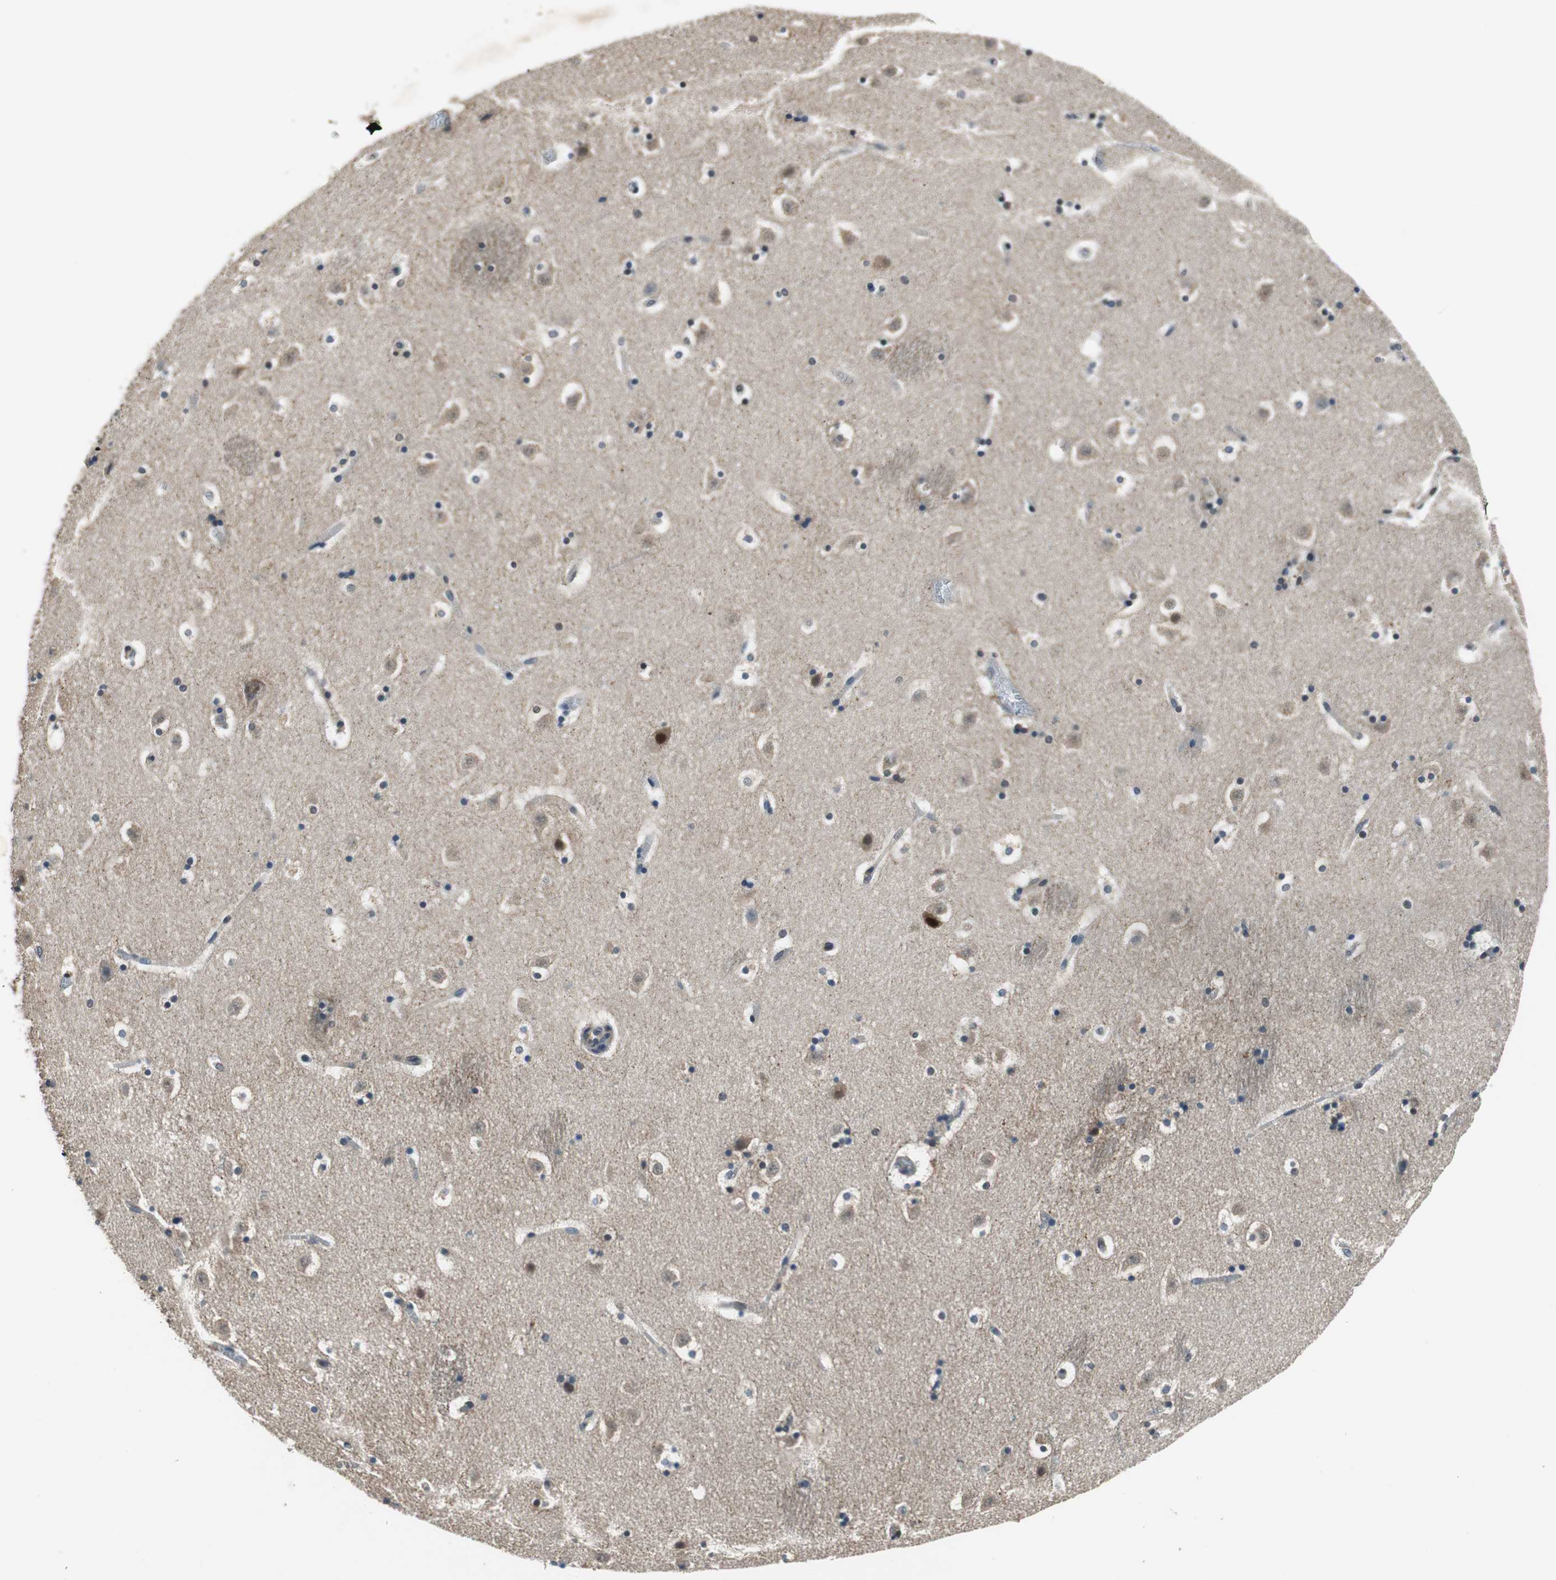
{"staining": {"intensity": "weak", "quantity": "<25%", "location": "cytoplasmic/membranous"}, "tissue": "caudate", "cell_type": "Glial cells", "image_type": "normal", "snomed": [{"axis": "morphology", "description": "Normal tissue, NOS"}, {"axis": "topography", "description": "Lateral ventricle wall"}], "caption": "DAB (3,3'-diaminobenzidine) immunohistochemical staining of normal human caudate demonstrates no significant staining in glial cells. (Immunohistochemistry (ihc), brightfield microscopy, high magnification).", "gene": "MAFB", "patient": {"sex": "male", "age": 45}}